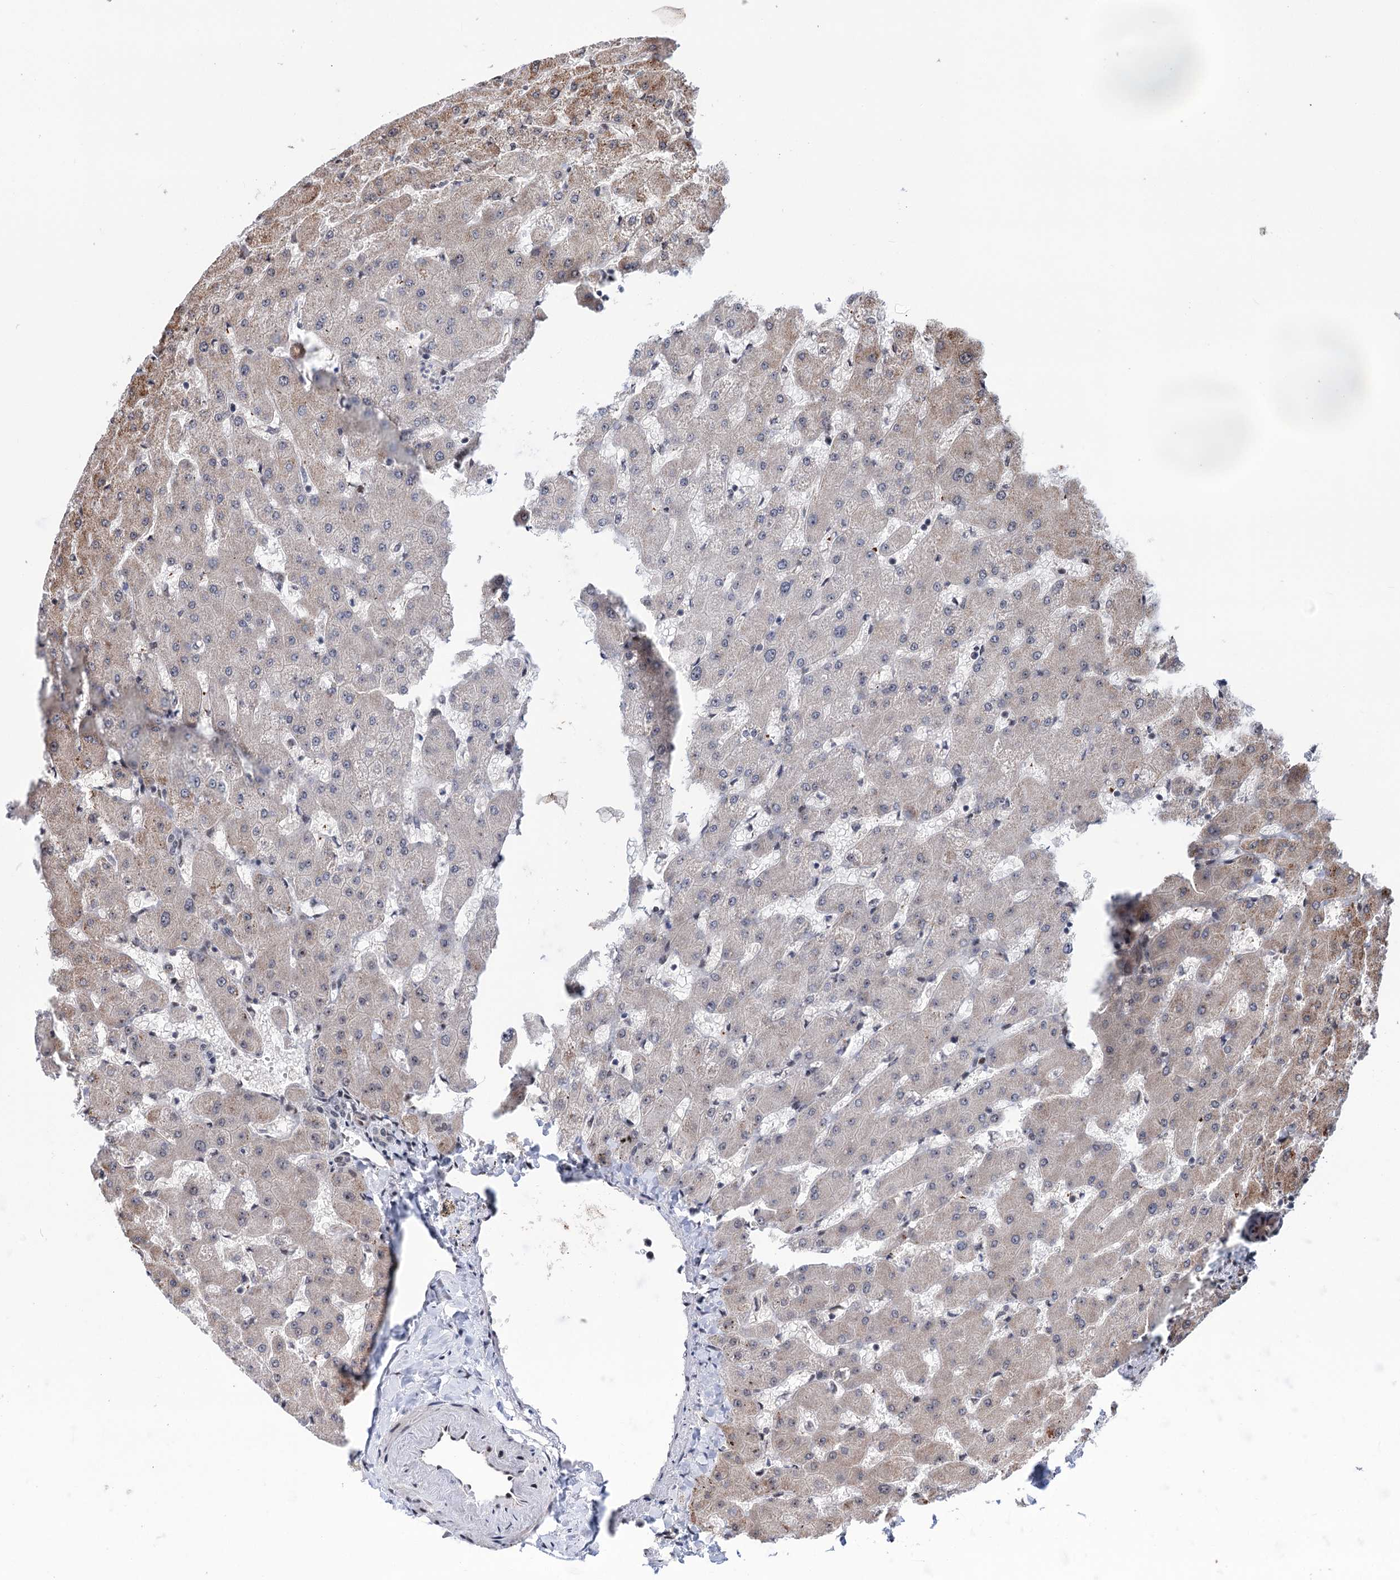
{"staining": {"intensity": "weak", "quantity": "<25%", "location": "cytoplasmic/membranous,nuclear"}, "tissue": "liver", "cell_type": "Cholangiocytes", "image_type": "normal", "snomed": [{"axis": "morphology", "description": "Normal tissue, NOS"}, {"axis": "topography", "description": "Liver"}], "caption": "A histopathology image of liver stained for a protein exhibits no brown staining in cholangiocytes. Brightfield microscopy of immunohistochemistry stained with DAB (brown) and hematoxylin (blue), captured at high magnification.", "gene": "MAML1", "patient": {"sex": "female", "age": 63}}